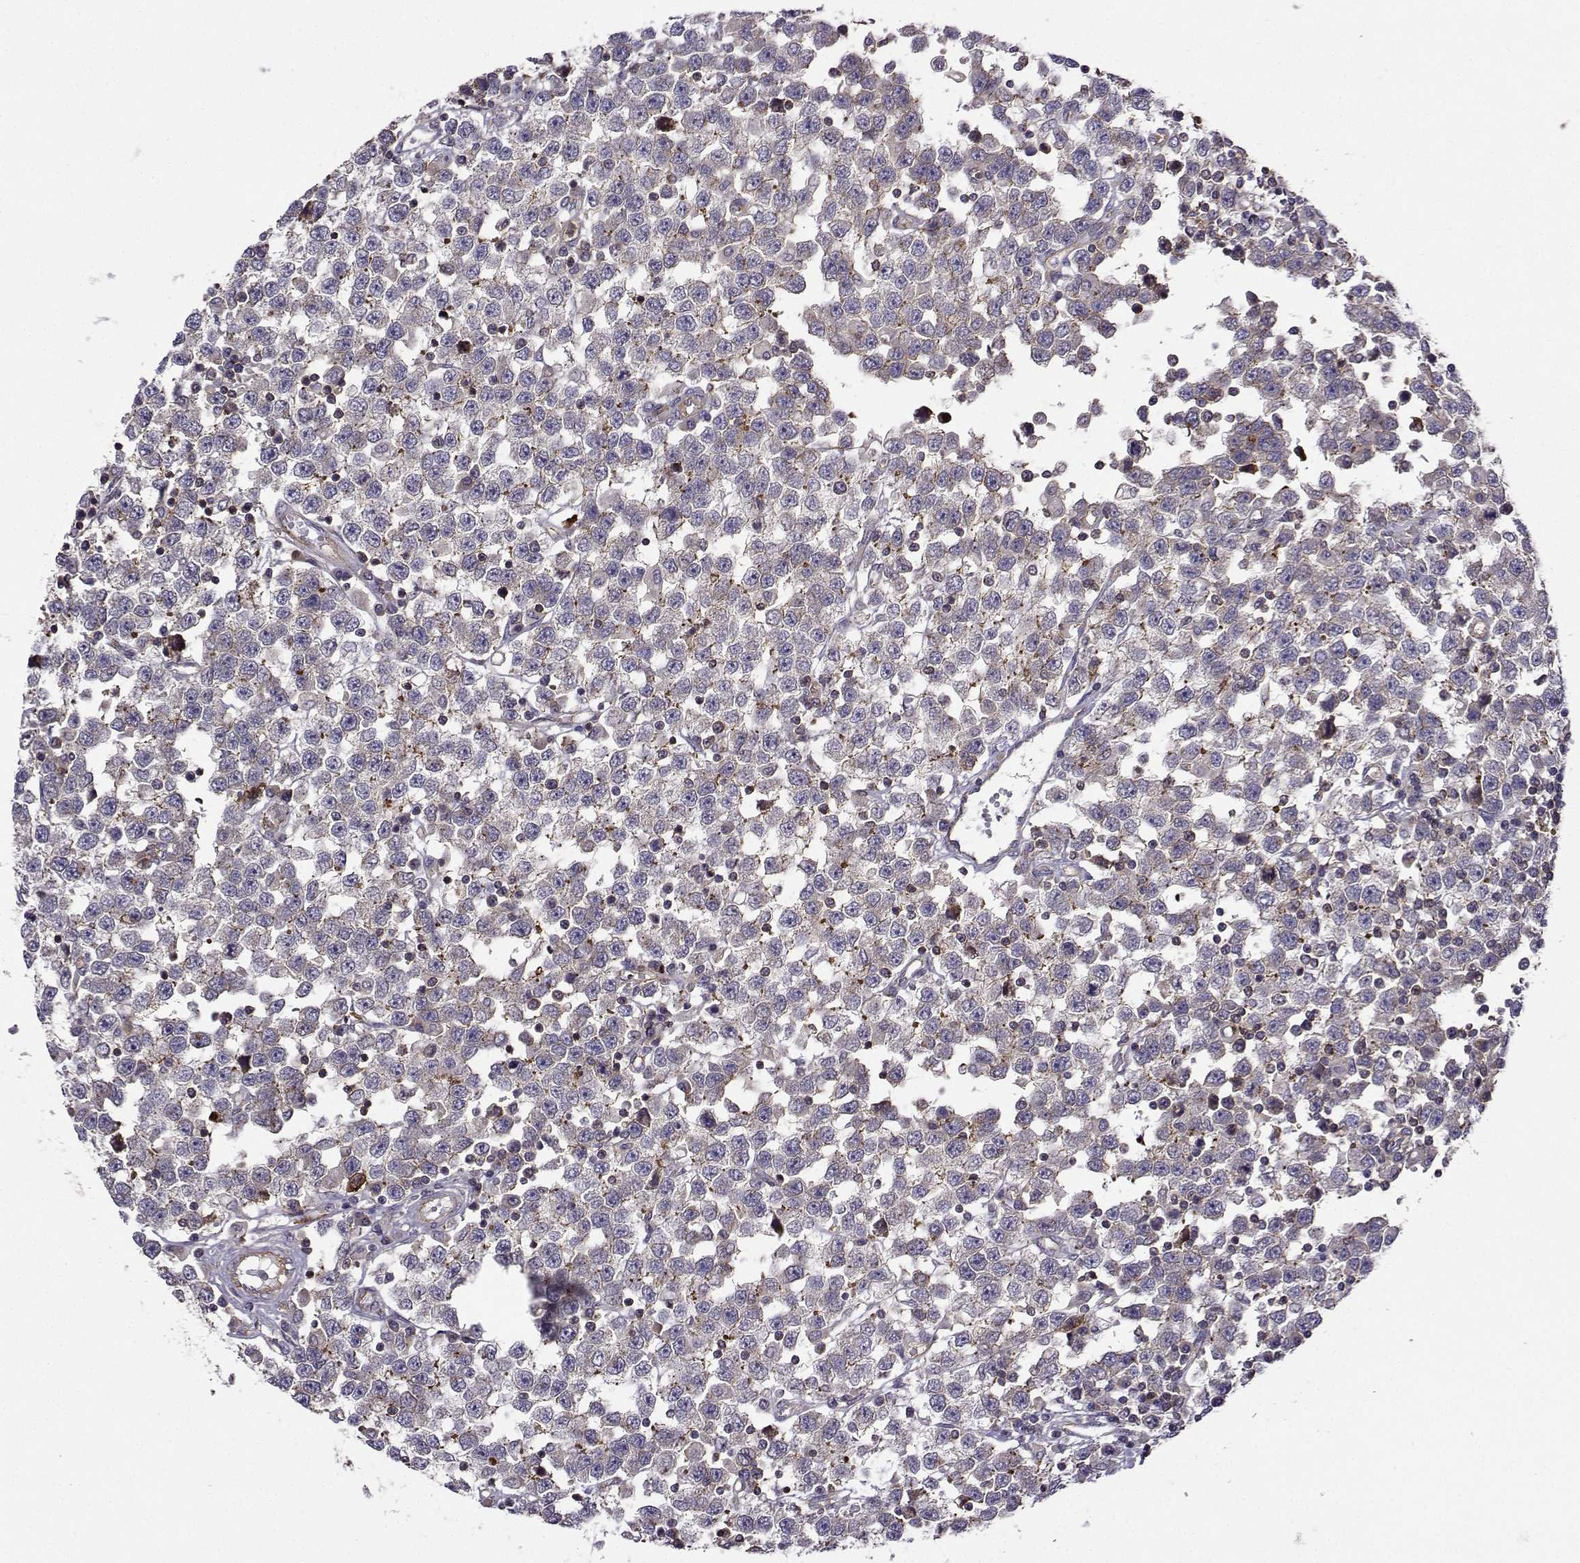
{"staining": {"intensity": "negative", "quantity": "none", "location": "none"}, "tissue": "testis cancer", "cell_type": "Tumor cells", "image_type": "cancer", "snomed": [{"axis": "morphology", "description": "Seminoma, NOS"}, {"axis": "topography", "description": "Testis"}], "caption": "Tumor cells are negative for brown protein staining in testis seminoma.", "gene": "ITGB8", "patient": {"sex": "male", "age": 34}}